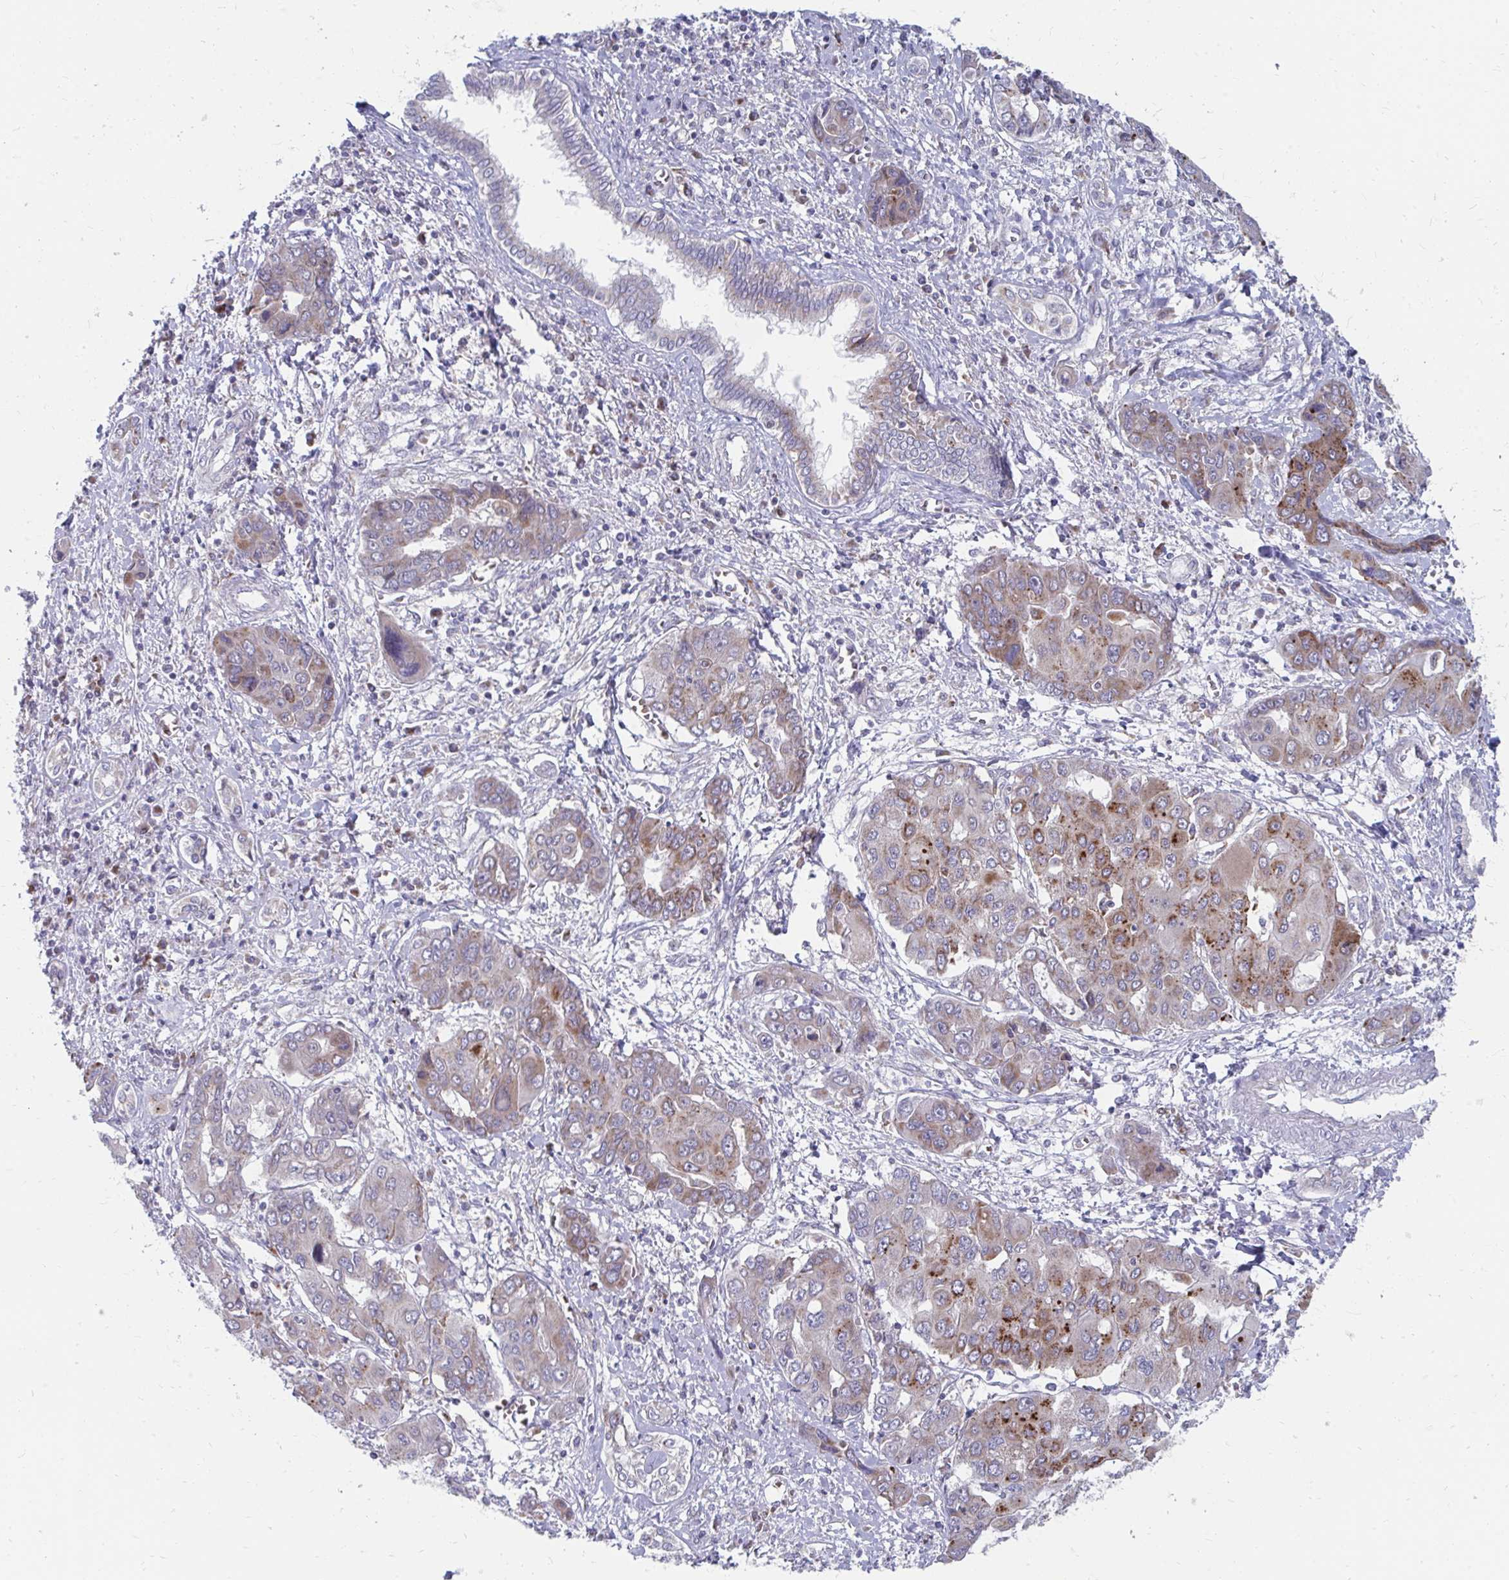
{"staining": {"intensity": "moderate", "quantity": "25%-75%", "location": "cytoplasmic/membranous"}, "tissue": "liver cancer", "cell_type": "Tumor cells", "image_type": "cancer", "snomed": [{"axis": "morphology", "description": "Cholangiocarcinoma"}, {"axis": "topography", "description": "Liver"}], "caption": "A photomicrograph showing moderate cytoplasmic/membranous staining in about 25%-75% of tumor cells in cholangiocarcinoma (liver), as visualized by brown immunohistochemical staining.", "gene": "PABIR3", "patient": {"sex": "male", "age": 67}}